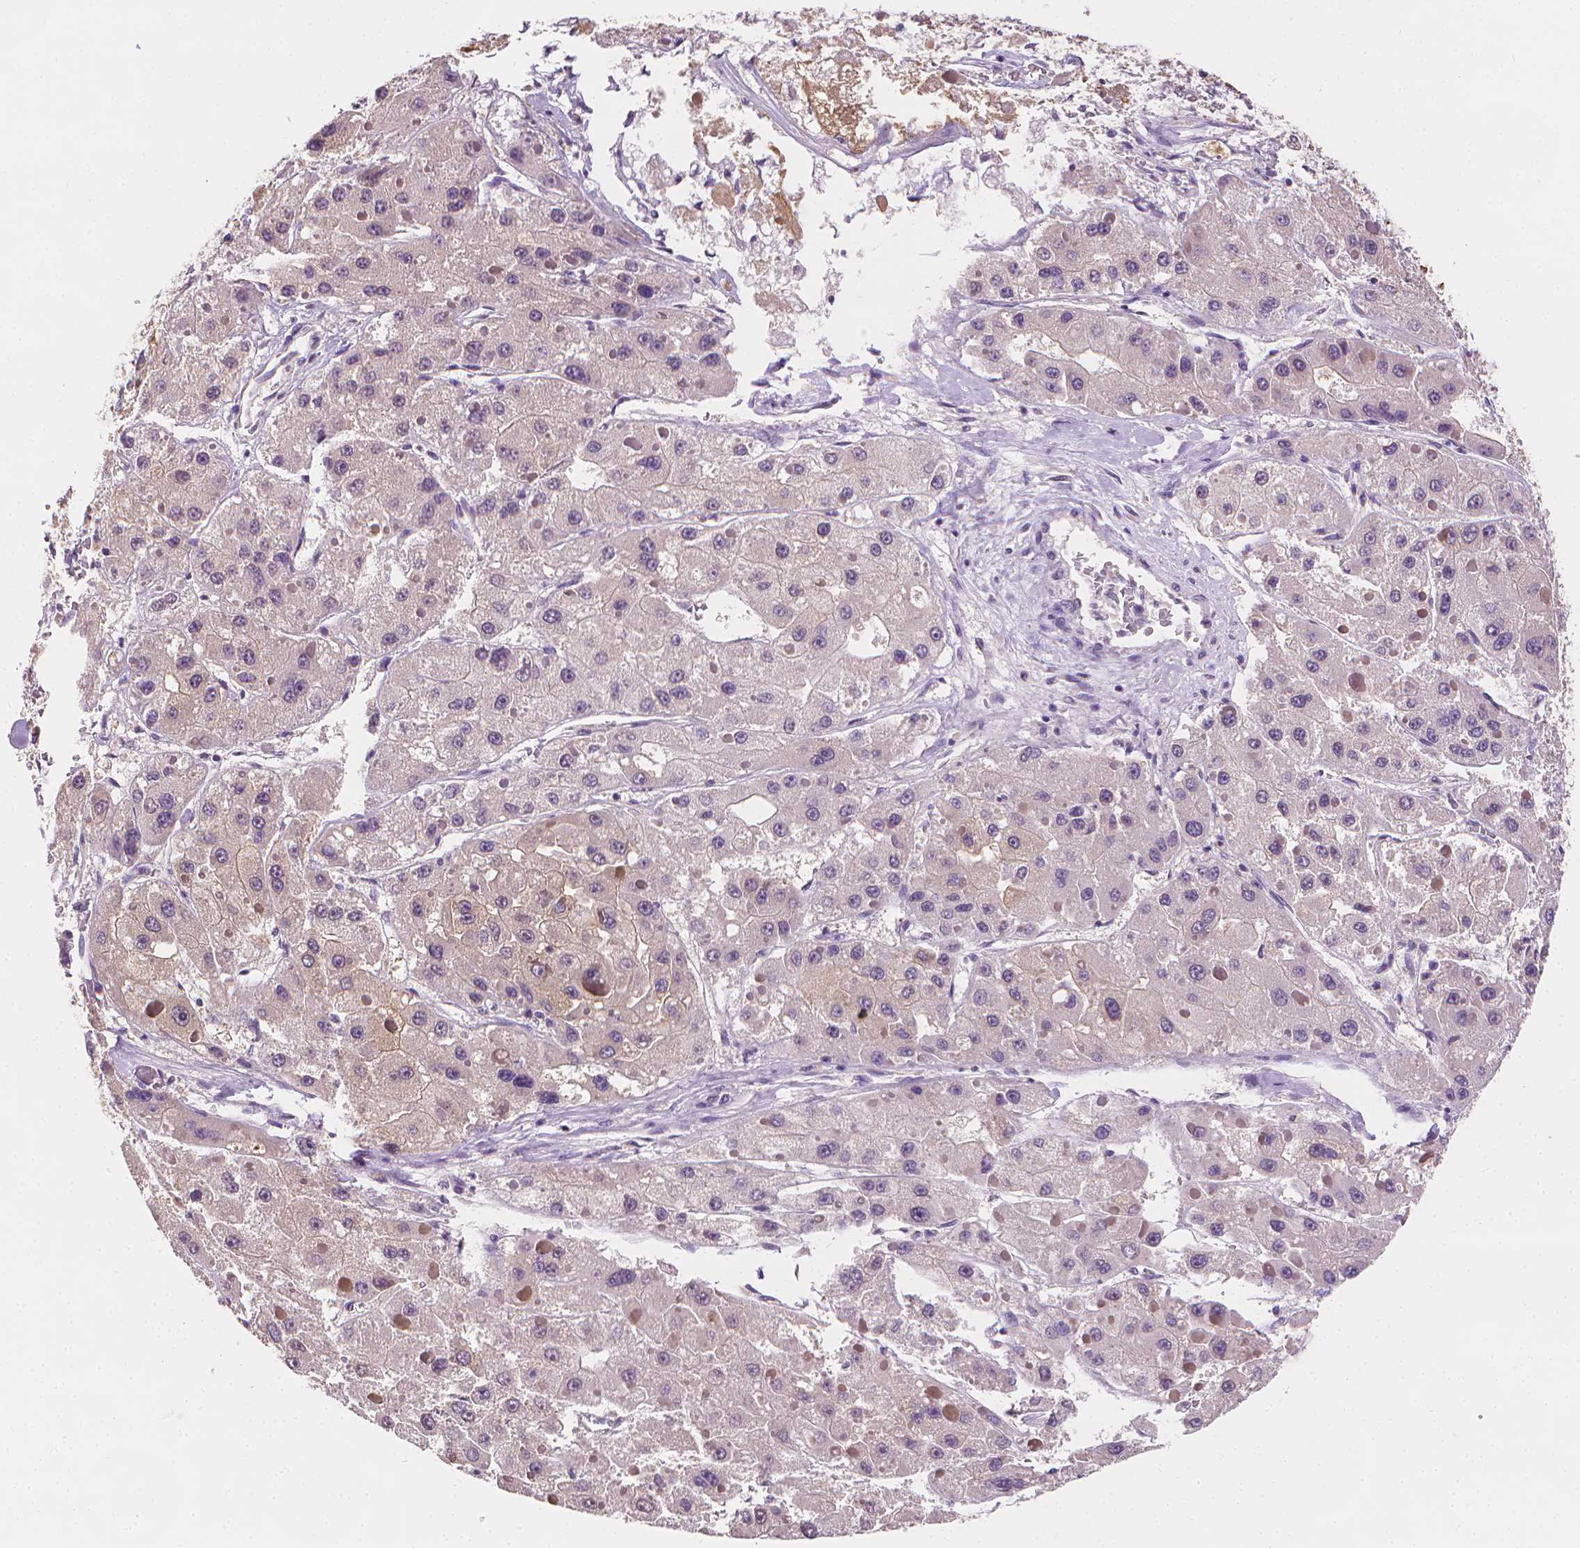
{"staining": {"intensity": "negative", "quantity": "none", "location": "none"}, "tissue": "liver cancer", "cell_type": "Tumor cells", "image_type": "cancer", "snomed": [{"axis": "morphology", "description": "Carcinoma, Hepatocellular, NOS"}, {"axis": "topography", "description": "Liver"}], "caption": "A high-resolution micrograph shows immunohistochemistry (IHC) staining of hepatocellular carcinoma (liver), which exhibits no significant positivity in tumor cells.", "gene": "FASN", "patient": {"sex": "female", "age": 73}}